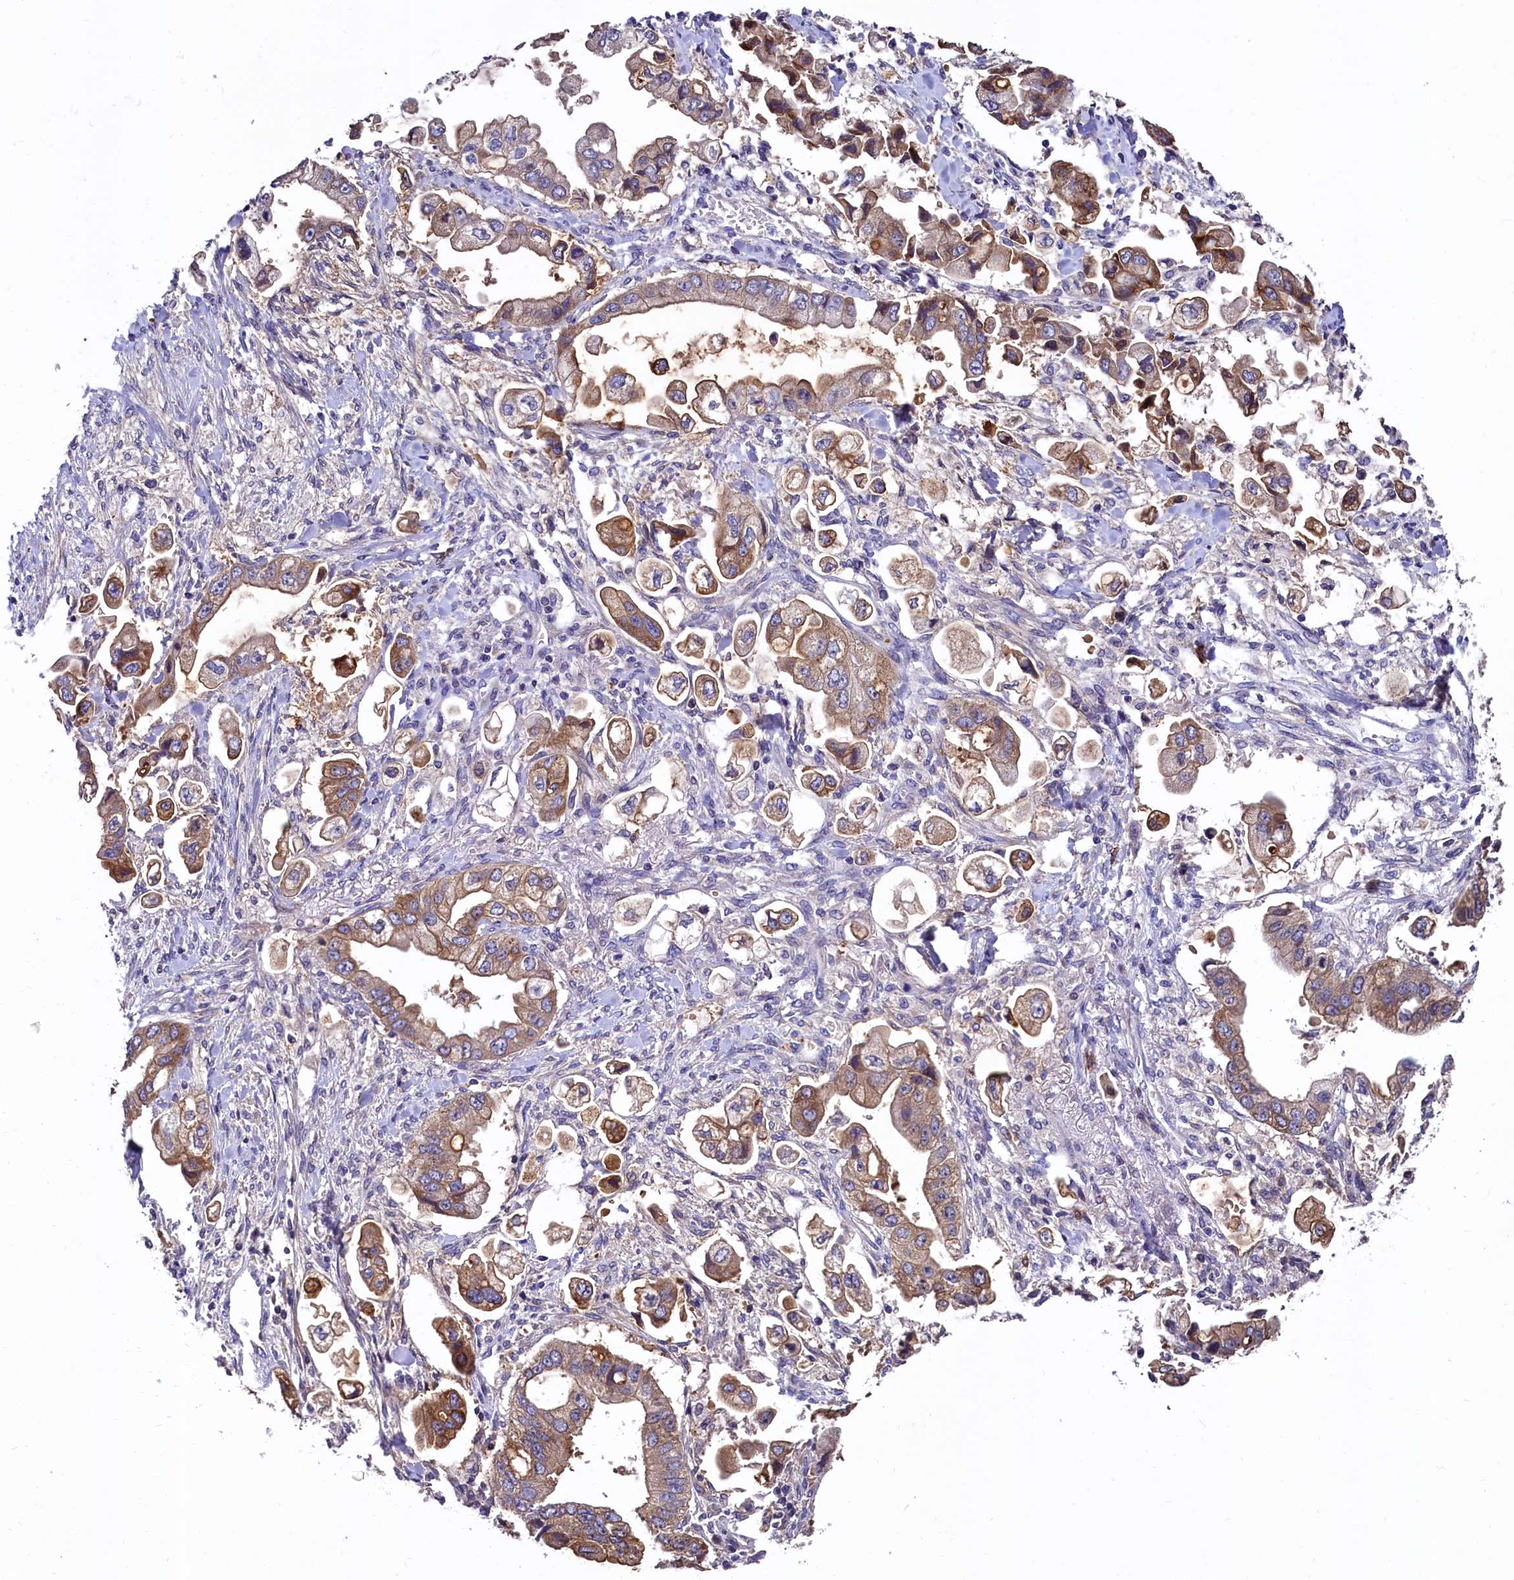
{"staining": {"intensity": "moderate", "quantity": ">75%", "location": "cytoplasmic/membranous"}, "tissue": "stomach cancer", "cell_type": "Tumor cells", "image_type": "cancer", "snomed": [{"axis": "morphology", "description": "Adenocarcinoma, NOS"}, {"axis": "topography", "description": "Stomach"}], "caption": "Protein analysis of stomach cancer (adenocarcinoma) tissue displays moderate cytoplasmic/membranous expression in about >75% of tumor cells.", "gene": "EPS8L2", "patient": {"sex": "male", "age": 62}}